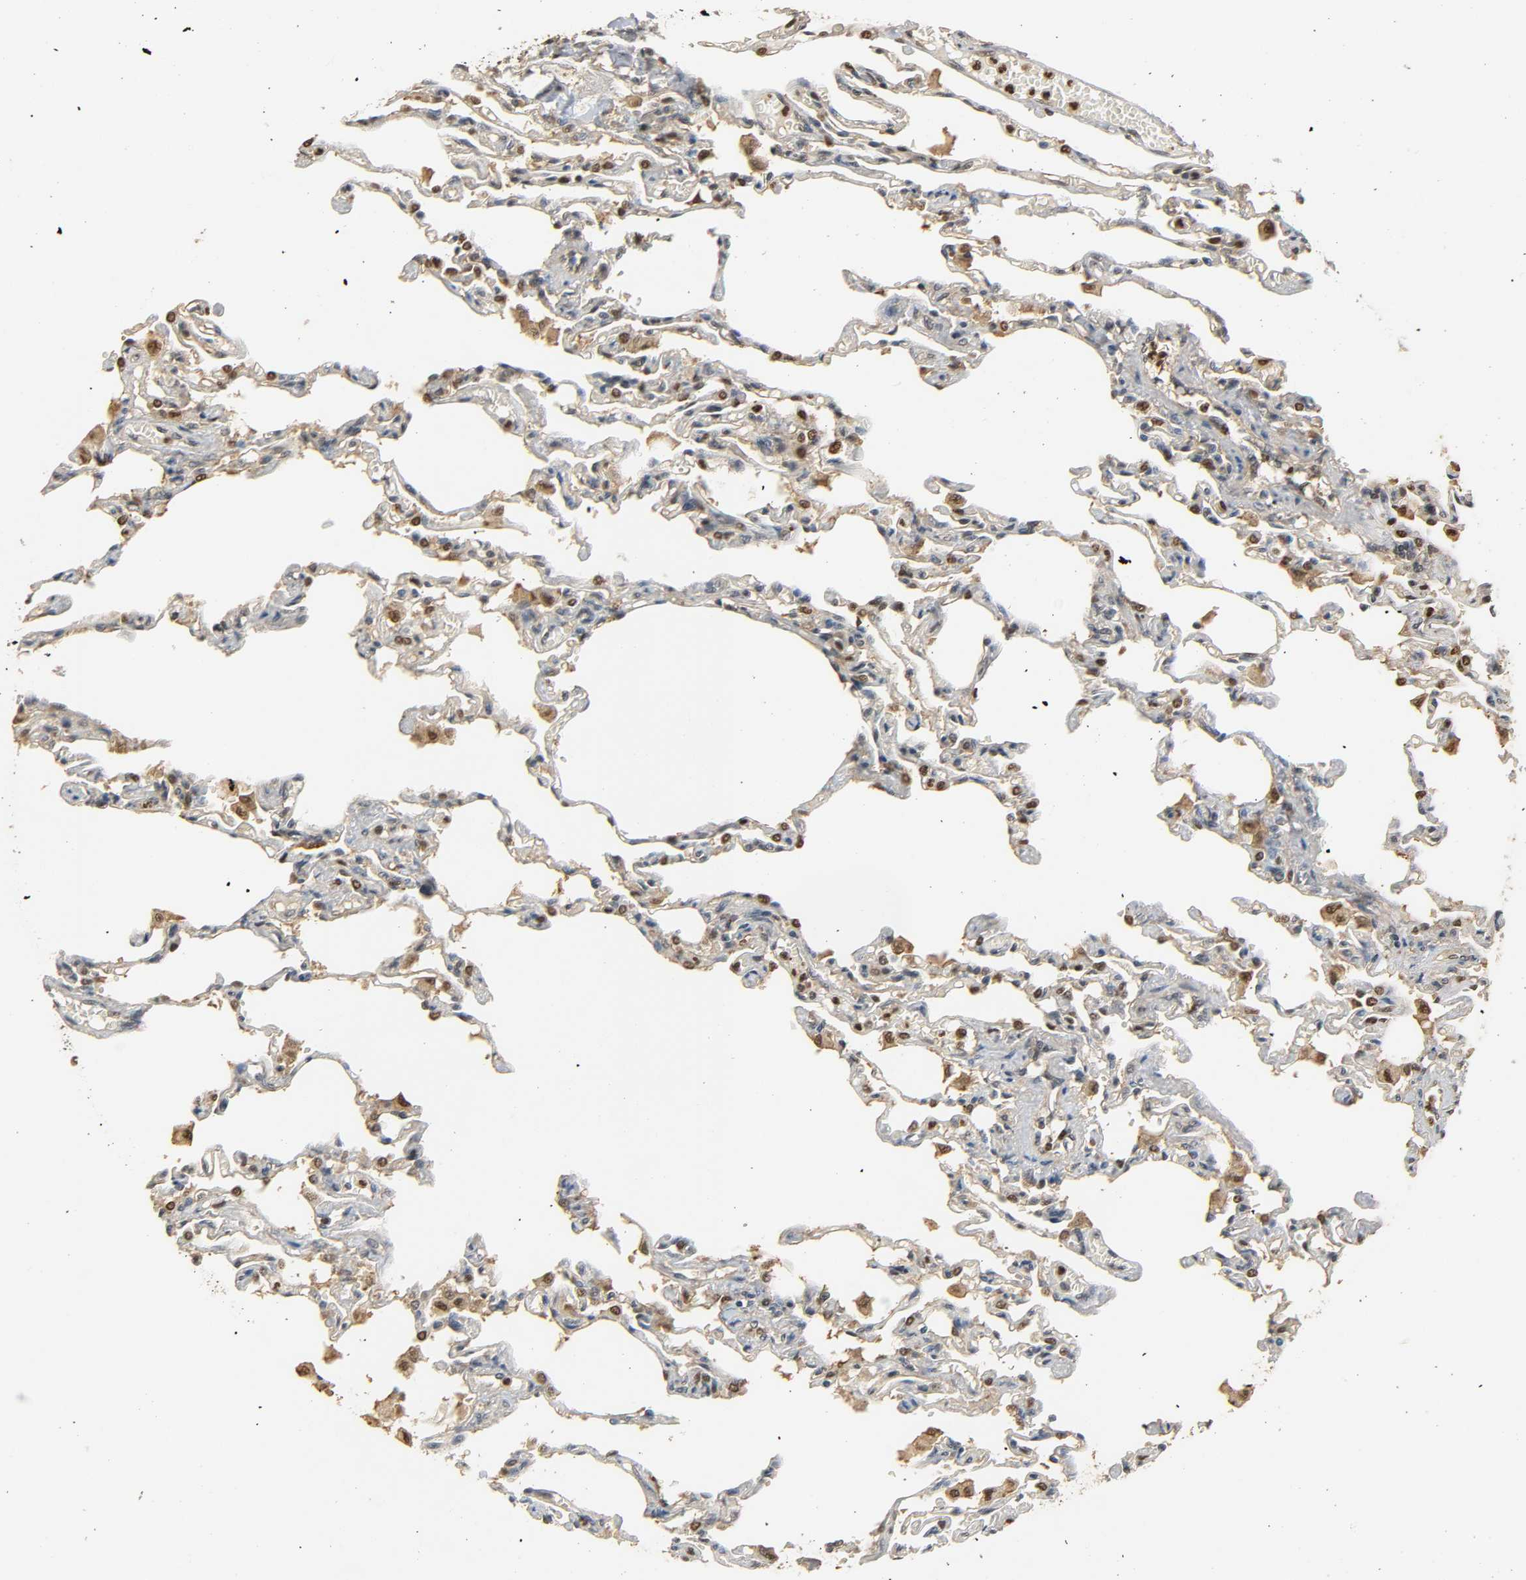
{"staining": {"intensity": "moderate", "quantity": "25%-75%", "location": "nuclear"}, "tissue": "lung", "cell_type": "Alveolar cells", "image_type": "normal", "snomed": [{"axis": "morphology", "description": "Normal tissue, NOS"}, {"axis": "topography", "description": "Lung"}], "caption": "Protein staining exhibits moderate nuclear positivity in about 25%-75% of alveolar cells in normal lung. The protein of interest is shown in brown color, while the nuclei are stained blue.", "gene": "ZFPM2", "patient": {"sex": "male", "age": 21}}